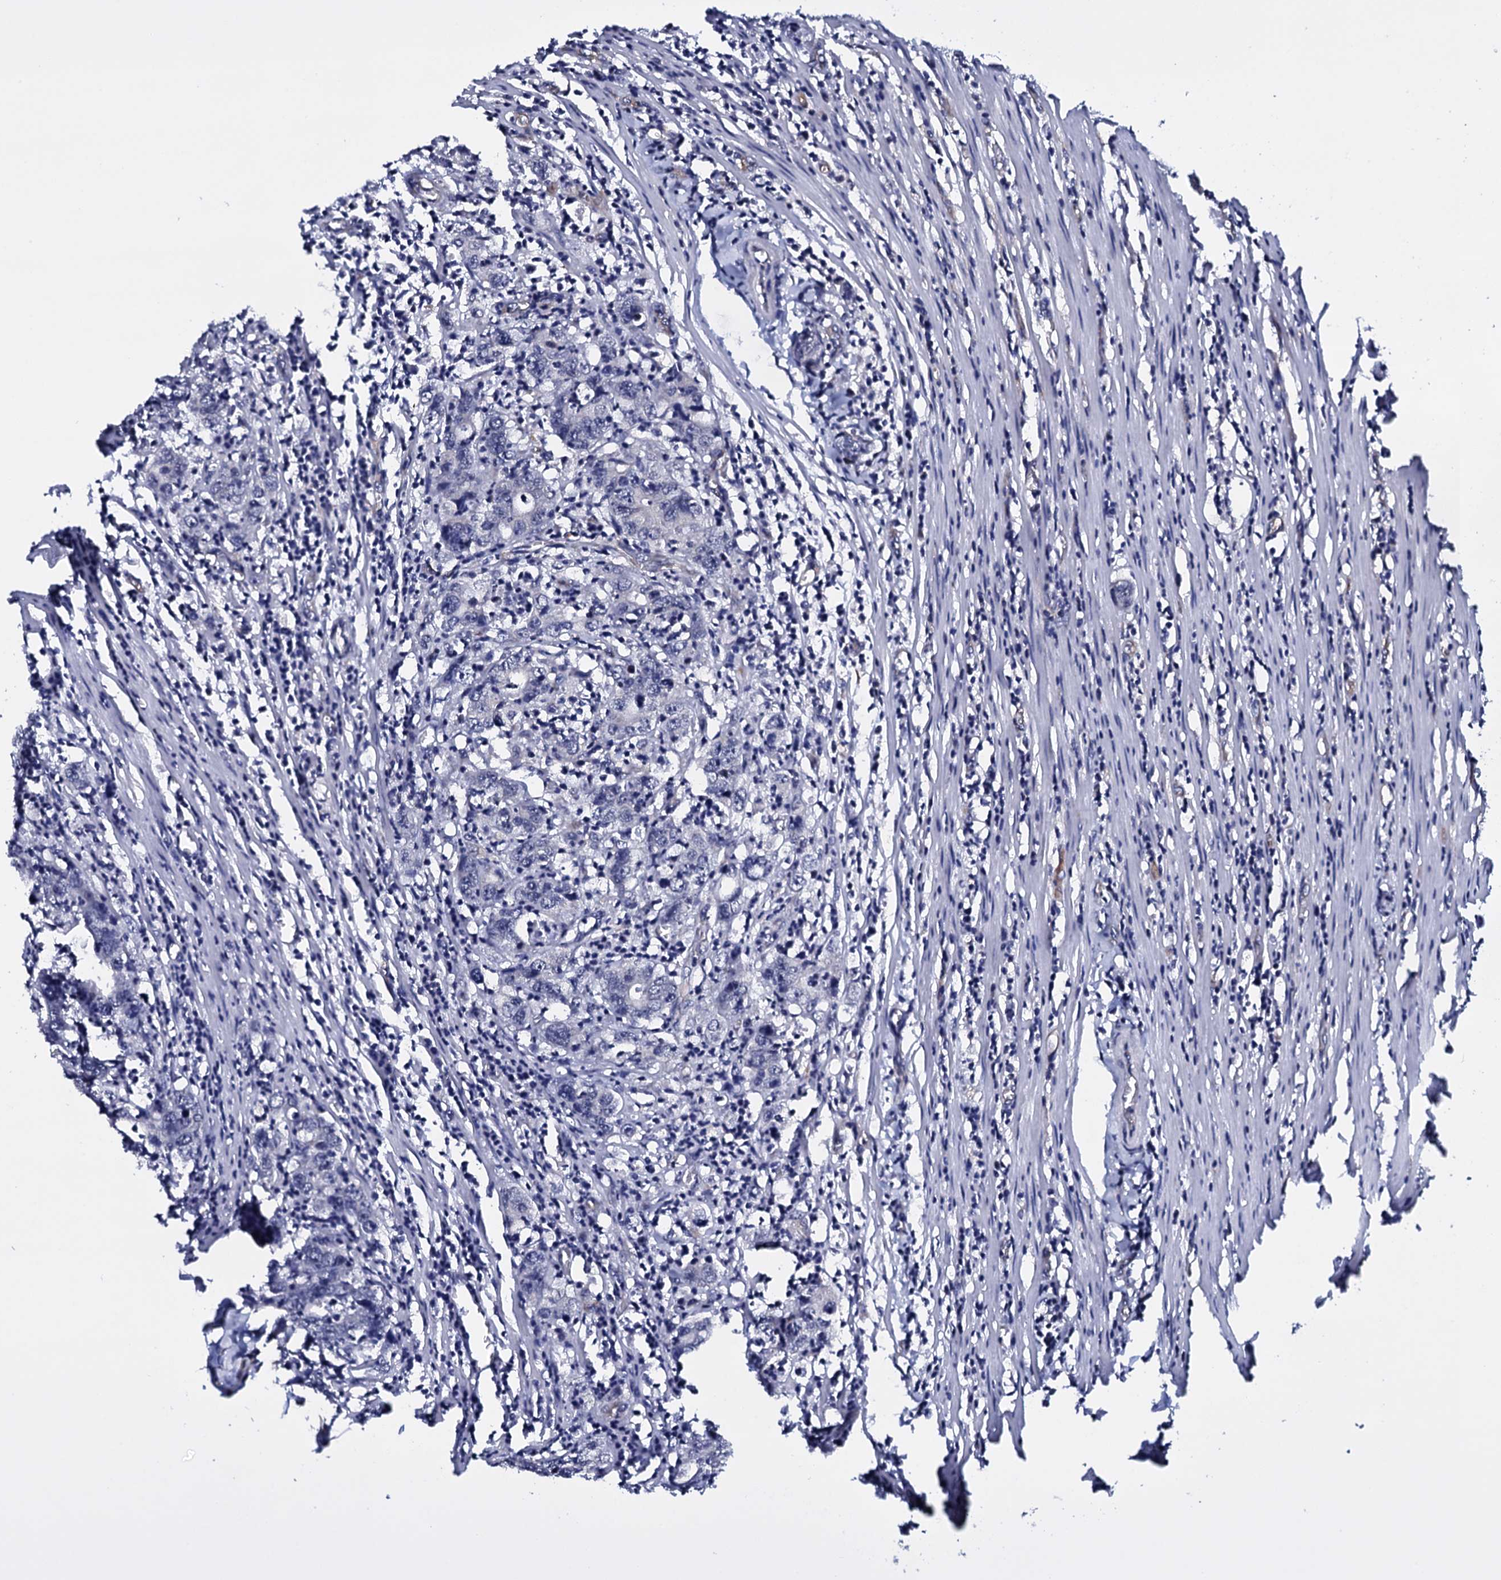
{"staining": {"intensity": "negative", "quantity": "none", "location": "none"}, "tissue": "colorectal cancer", "cell_type": "Tumor cells", "image_type": "cancer", "snomed": [{"axis": "morphology", "description": "Adenocarcinoma, NOS"}, {"axis": "topography", "description": "Colon"}], "caption": "An immunohistochemistry photomicrograph of colorectal cancer is shown. There is no staining in tumor cells of colorectal cancer. (Stains: DAB (3,3'-diaminobenzidine) immunohistochemistry with hematoxylin counter stain, Microscopy: brightfield microscopy at high magnification).", "gene": "GAREM1", "patient": {"sex": "female", "age": 75}}